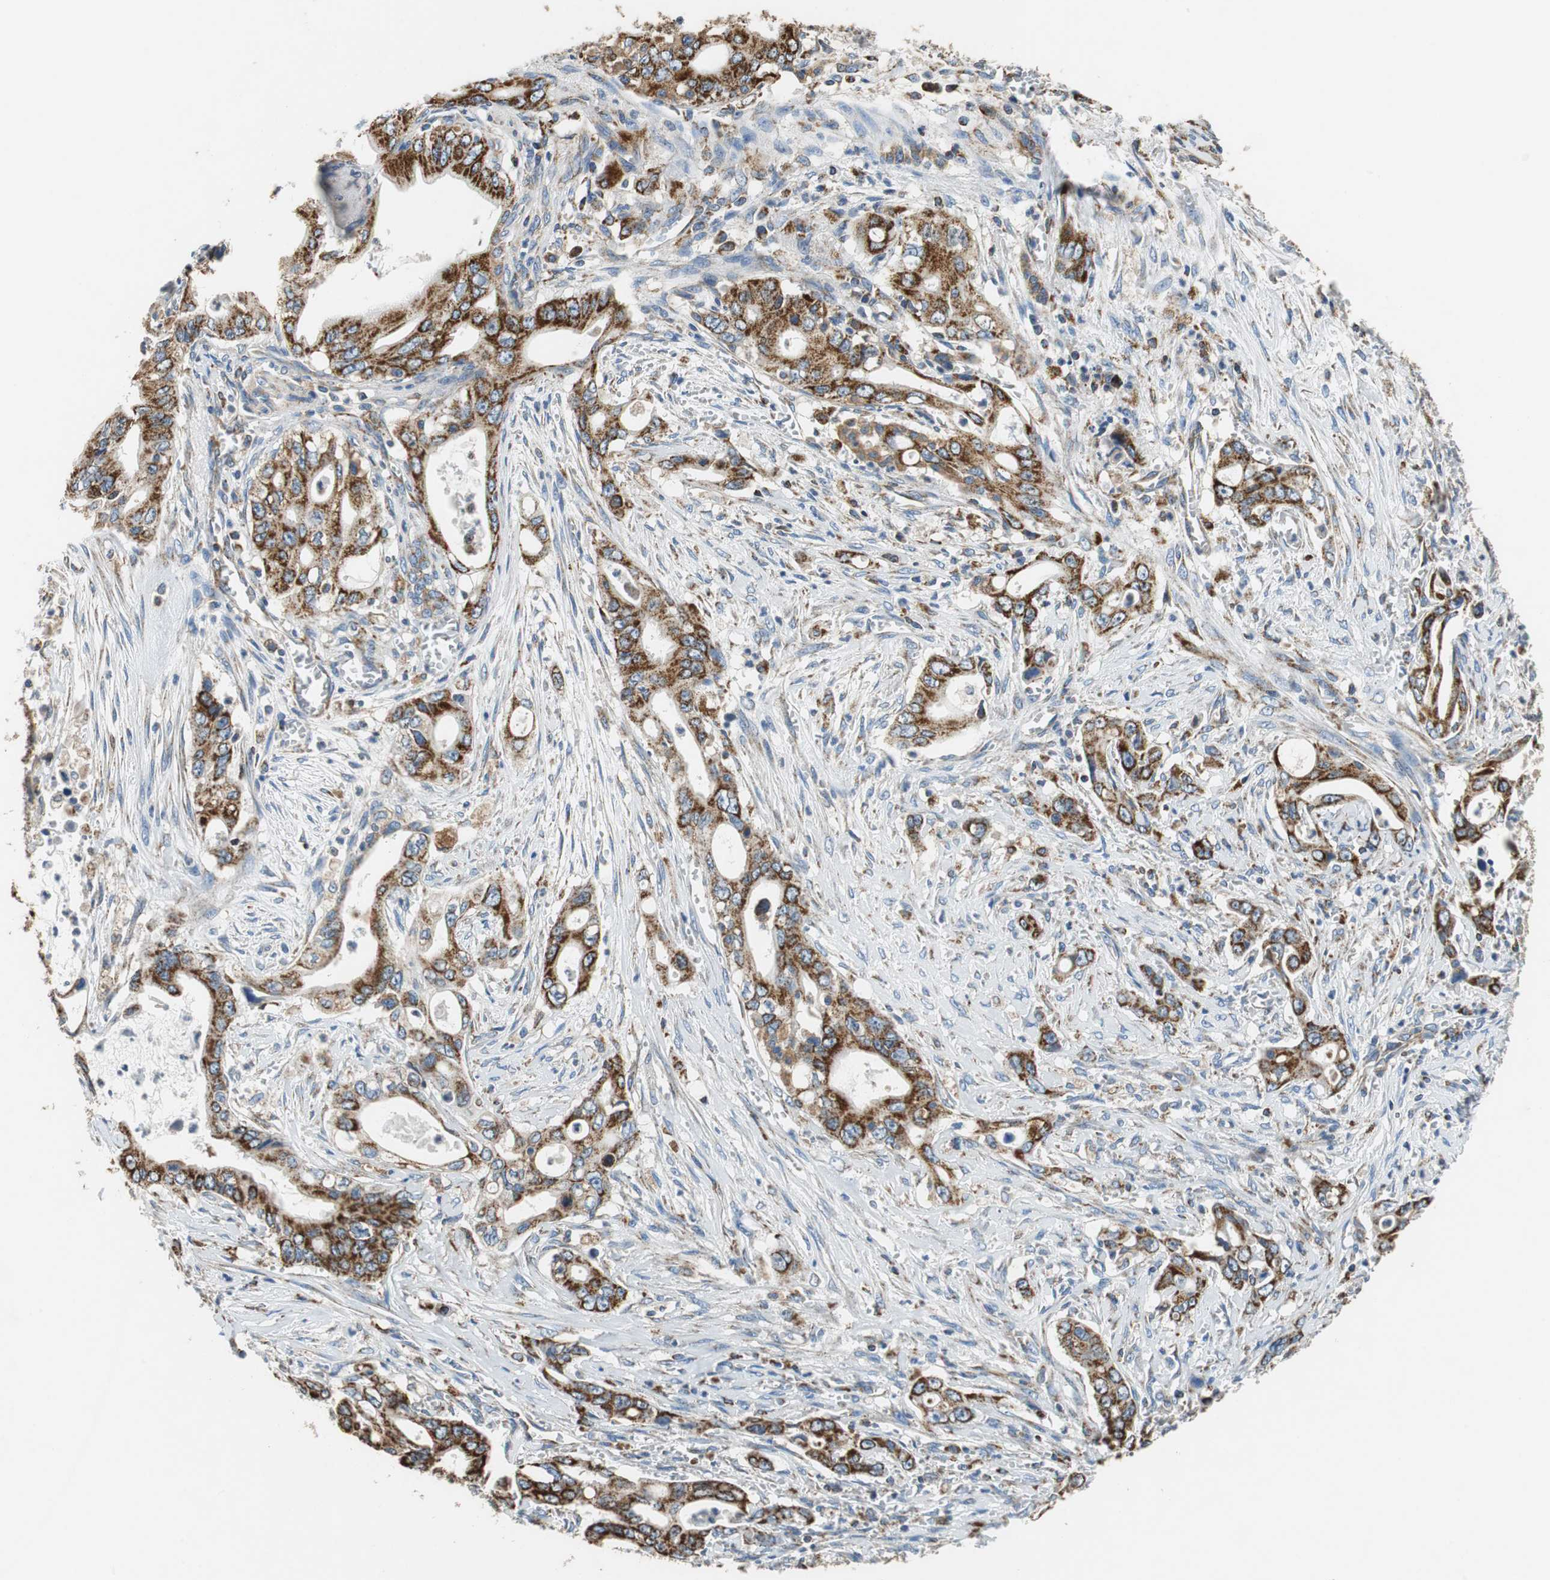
{"staining": {"intensity": "strong", "quantity": ">75%", "location": "cytoplasmic/membranous"}, "tissue": "pancreatic cancer", "cell_type": "Tumor cells", "image_type": "cancer", "snomed": [{"axis": "morphology", "description": "Adenocarcinoma, NOS"}, {"axis": "topography", "description": "Pancreas"}], "caption": "Tumor cells demonstrate strong cytoplasmic/membranous staining in approximately >75% of cells in pancreatic adenocarcinoma.", "gene": "GSTK1", "patient": {"sex": "male", "age": 59}}